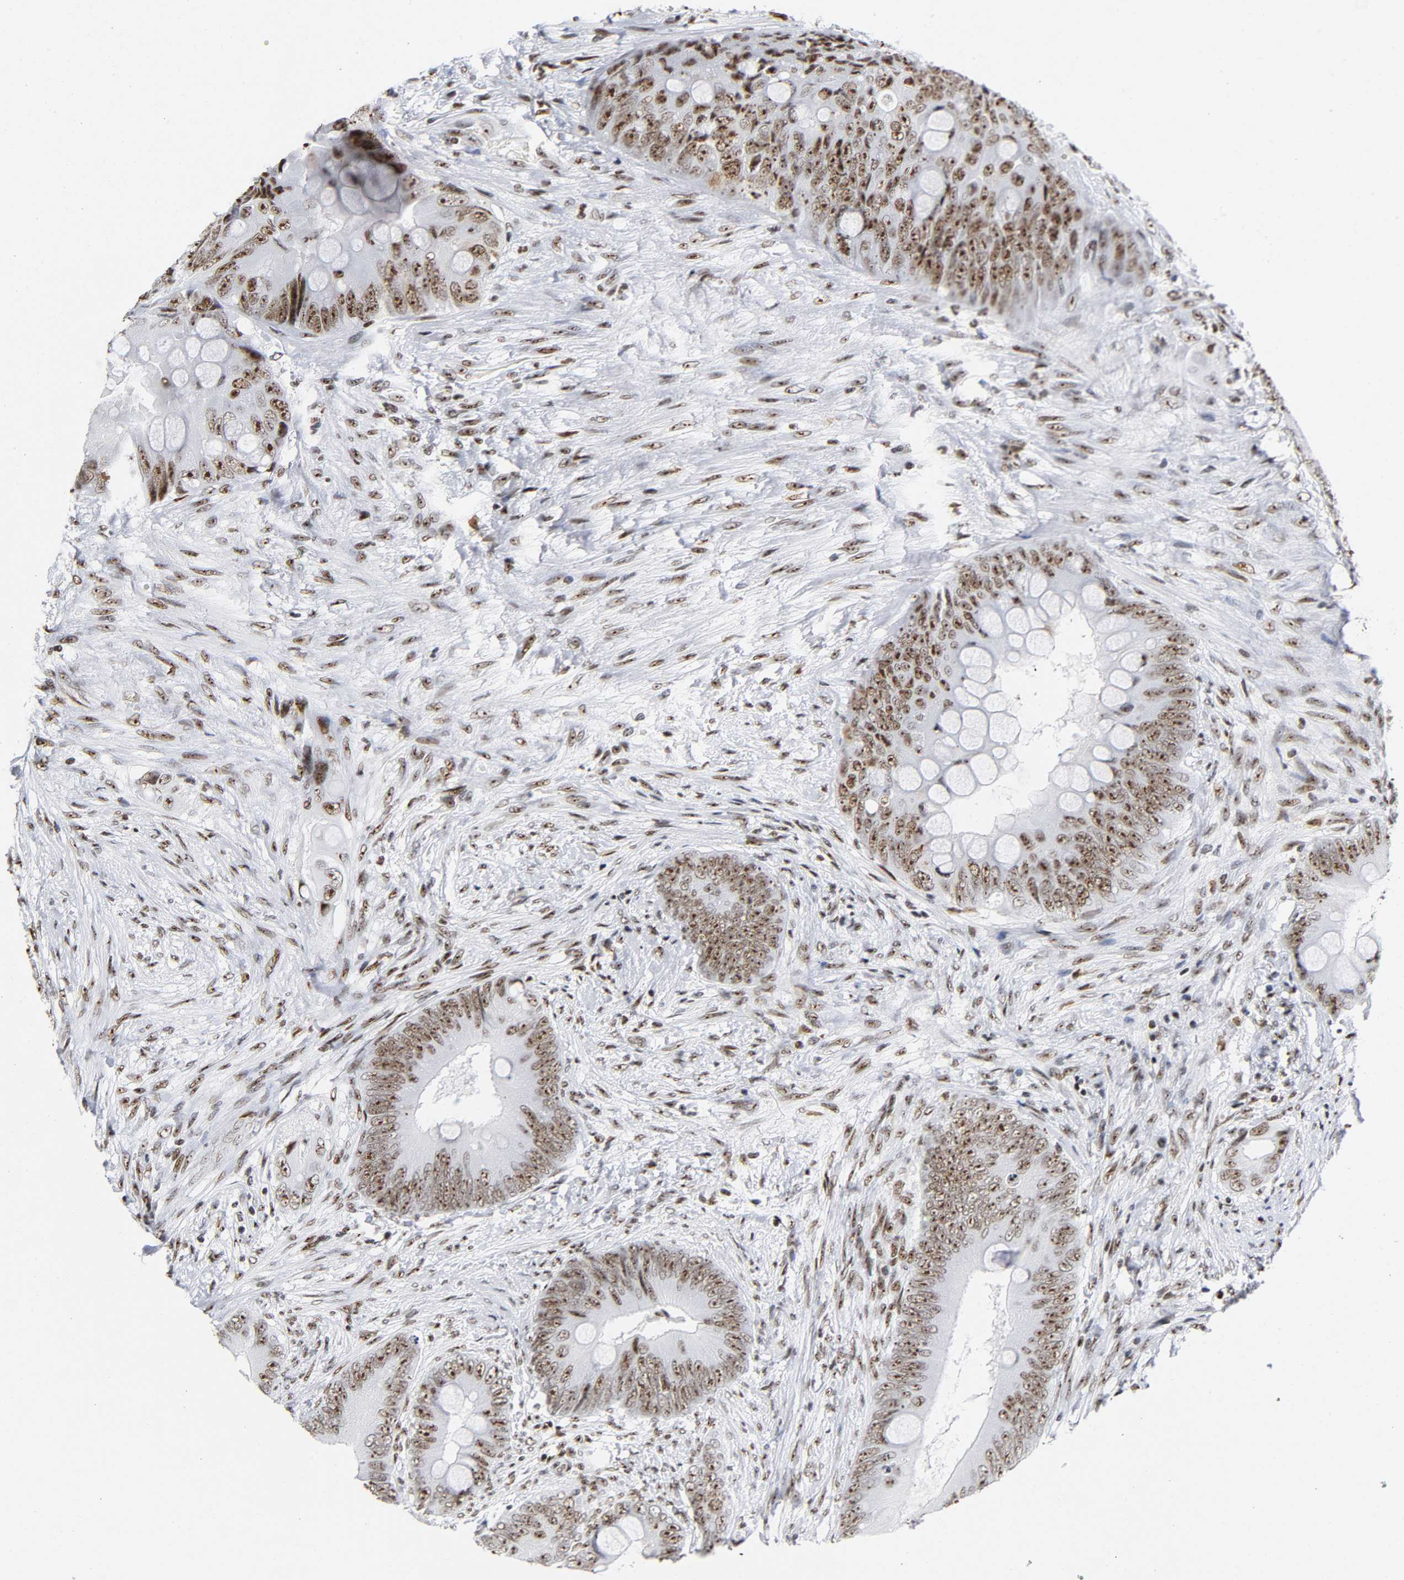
{"staining": {"intensity": "strong", "quantity": ">75%", "location": "nuclear"}, "tissue": "colorectal cancer", "cell_type": "Tumor cells", "image_type": "cancer", "snomed": [{"axis": "morphology", "description": "Adenocarcinoma, NOS"}, {"axis": "topography", "description": "Rectum"}], "caption": "Immunohistochemistry of adenocarcinoma (colorectal) demonstrates high levels of strong nuclear expression in about >75% of tumor cells. (Brightfield microscopy of DAB IHC at high magnification).", "gene": "UBTF", "patient": {"sex": "female", "age": 77}}